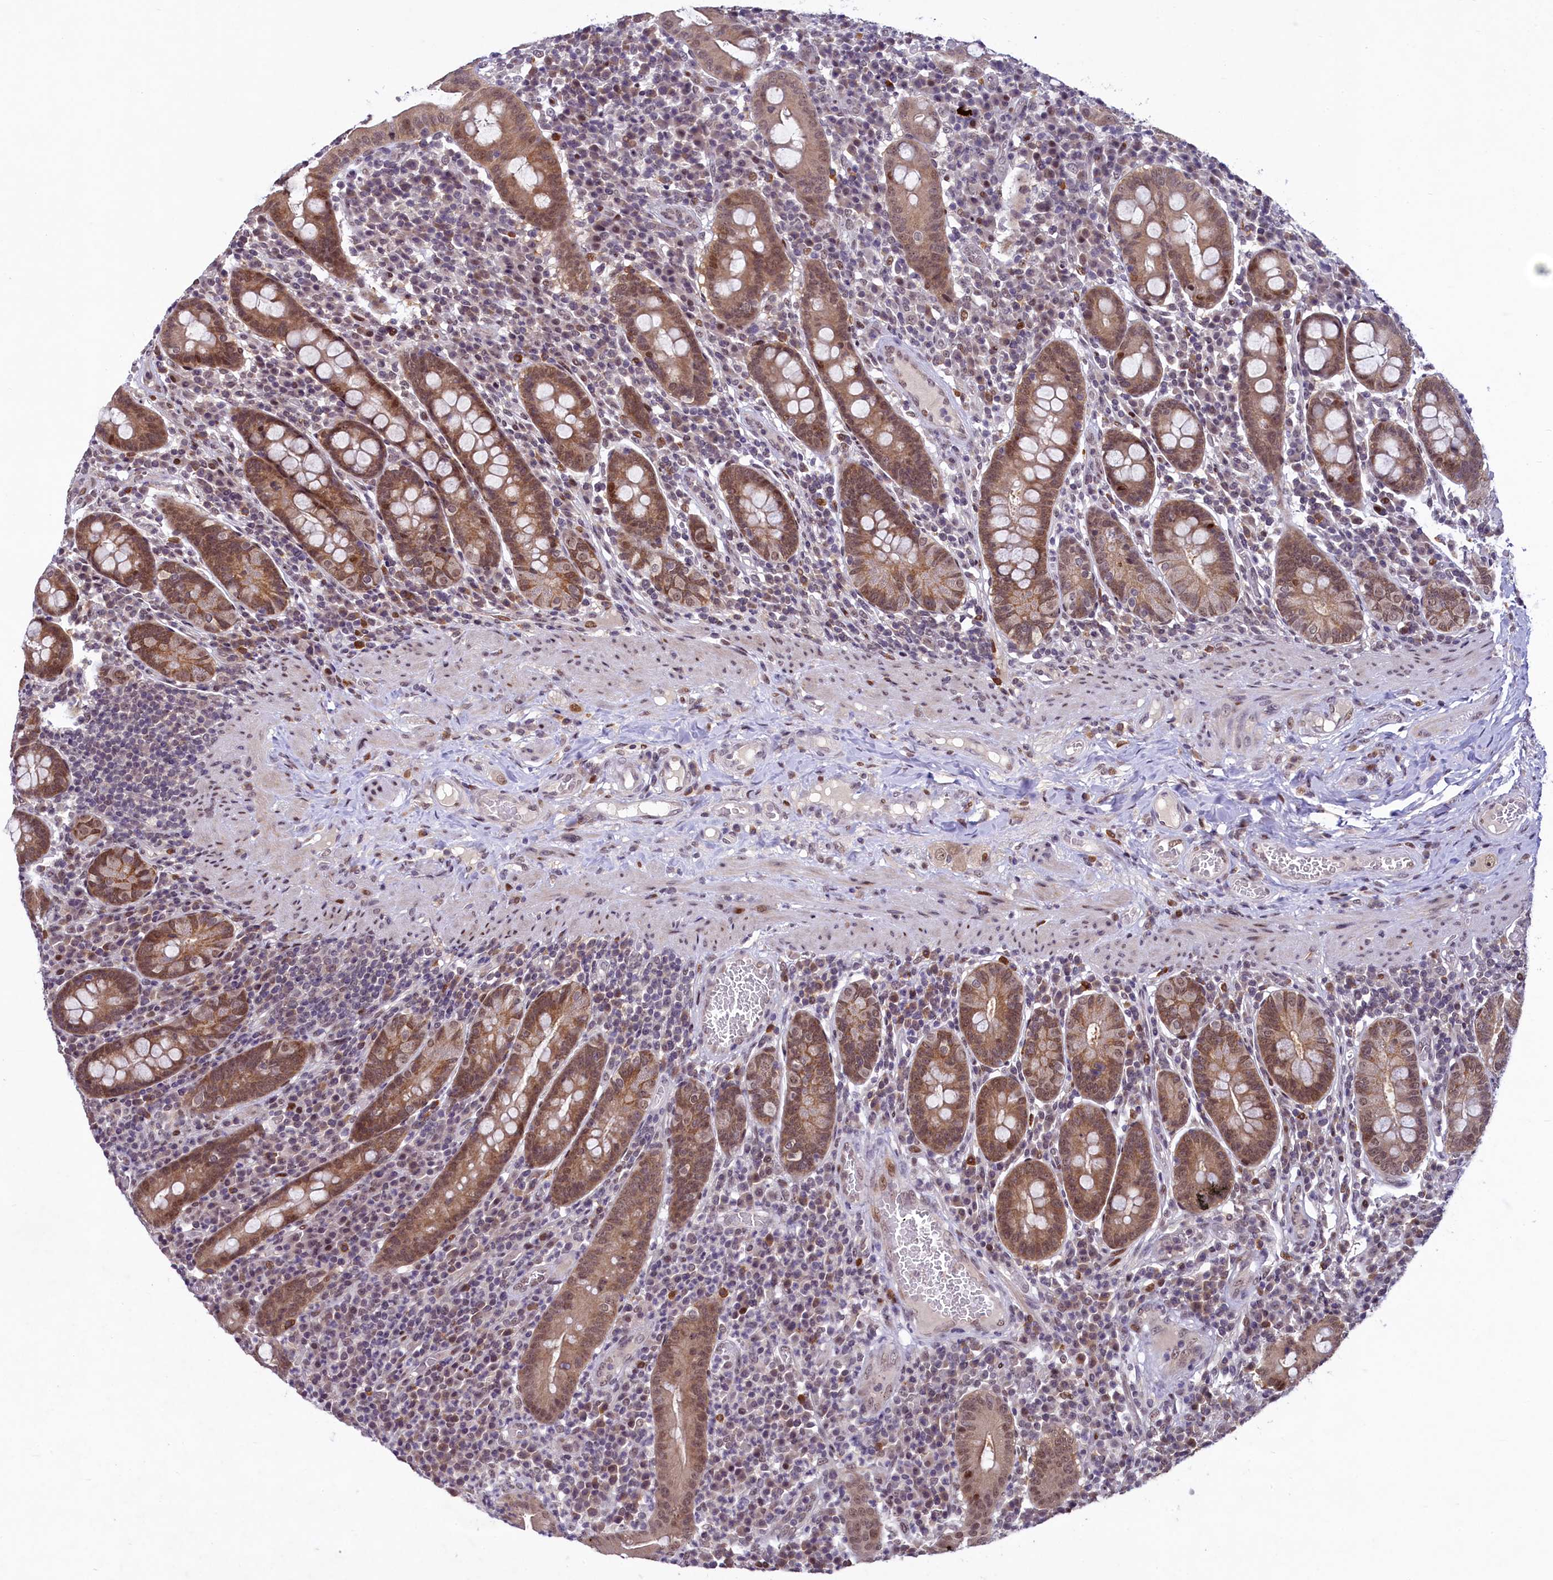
{"staining": {"intensity": "moderate", "quantity": ">75%", "location": "cytoplasmic/membranous,nuclear"}, "tissue": "duodenum", "cell_type": "Glandular cells", "image_type": "normal", "snomed": [{"axis": "morphology", "description": "Normal tissue, NOS"}, {"axis": "morphology", "description": "Adenocarcinoma, NOS"}, {"axis": "topography", "description": "Pancreas"}, {"axis": "topography", "description": "Duodenum"}], "caption": "Moderate cytoplasmic/membranous,nuclear protein expression is appreciated in approximately >75% of glandular cells in duodenum. Nuclei are stained in blue.", "gene": "ANKS3", "patient": {"sex": "male", "age": 50}}